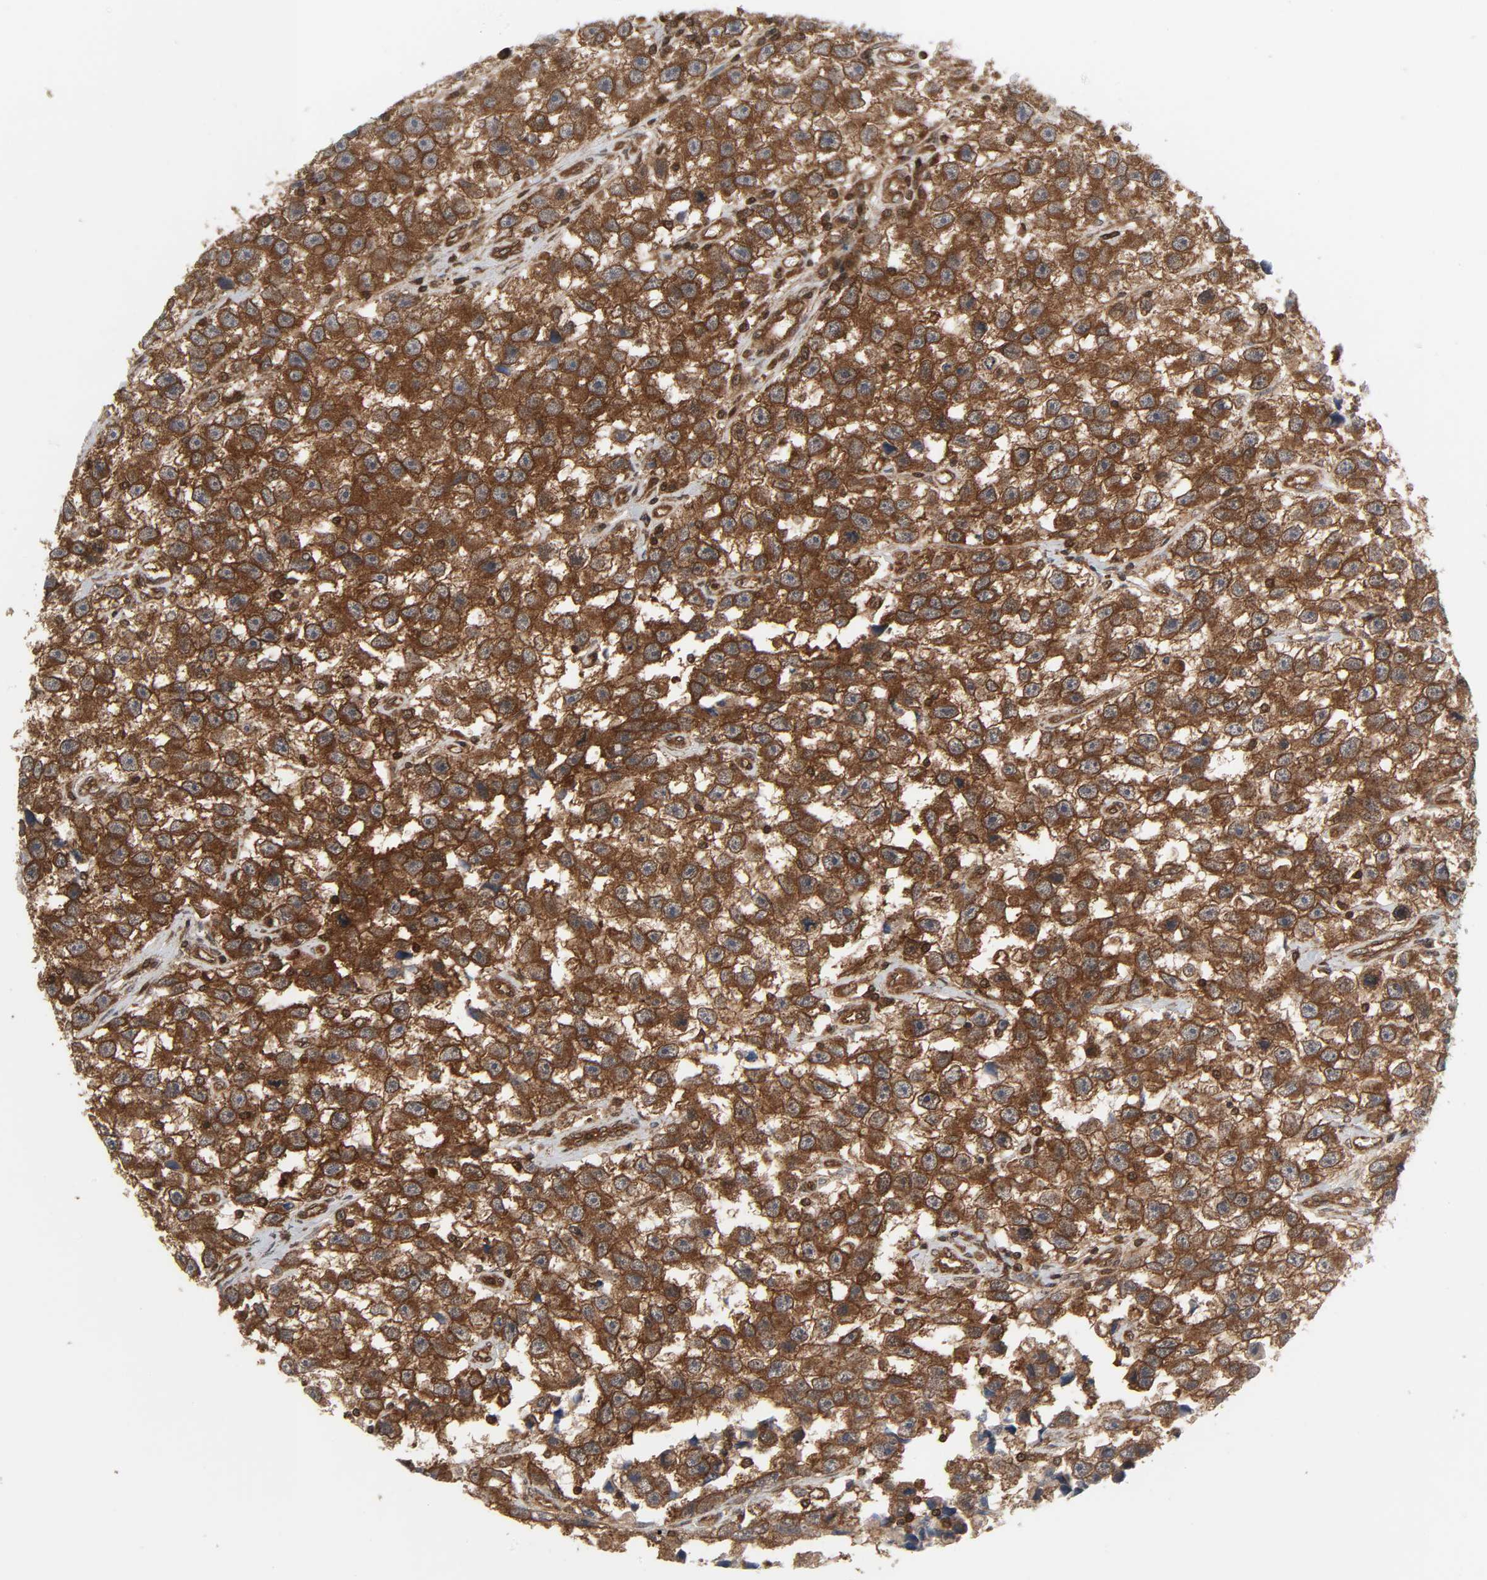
{"staining": {"intensity": "strong", "quantity": ">75%", "location": "cytoplasmic/membranous"}, "tissue": "testis cancer", "cell_type": "Tumor cells", "image_type": "cancer", "snomed": [{"axis": "morphology", "description": "Seminoma, NOS"}, {"axis": "topography", "description": "Testis"}], "caption": "DAB immunohistochemical staining of human testis seminoma demonstrates strong cytoplasmic/membranous protein expression in approximately >75% of tumor cells.", "gene": "GSK3A", "patient": {"sex": "male", "age": 33}}